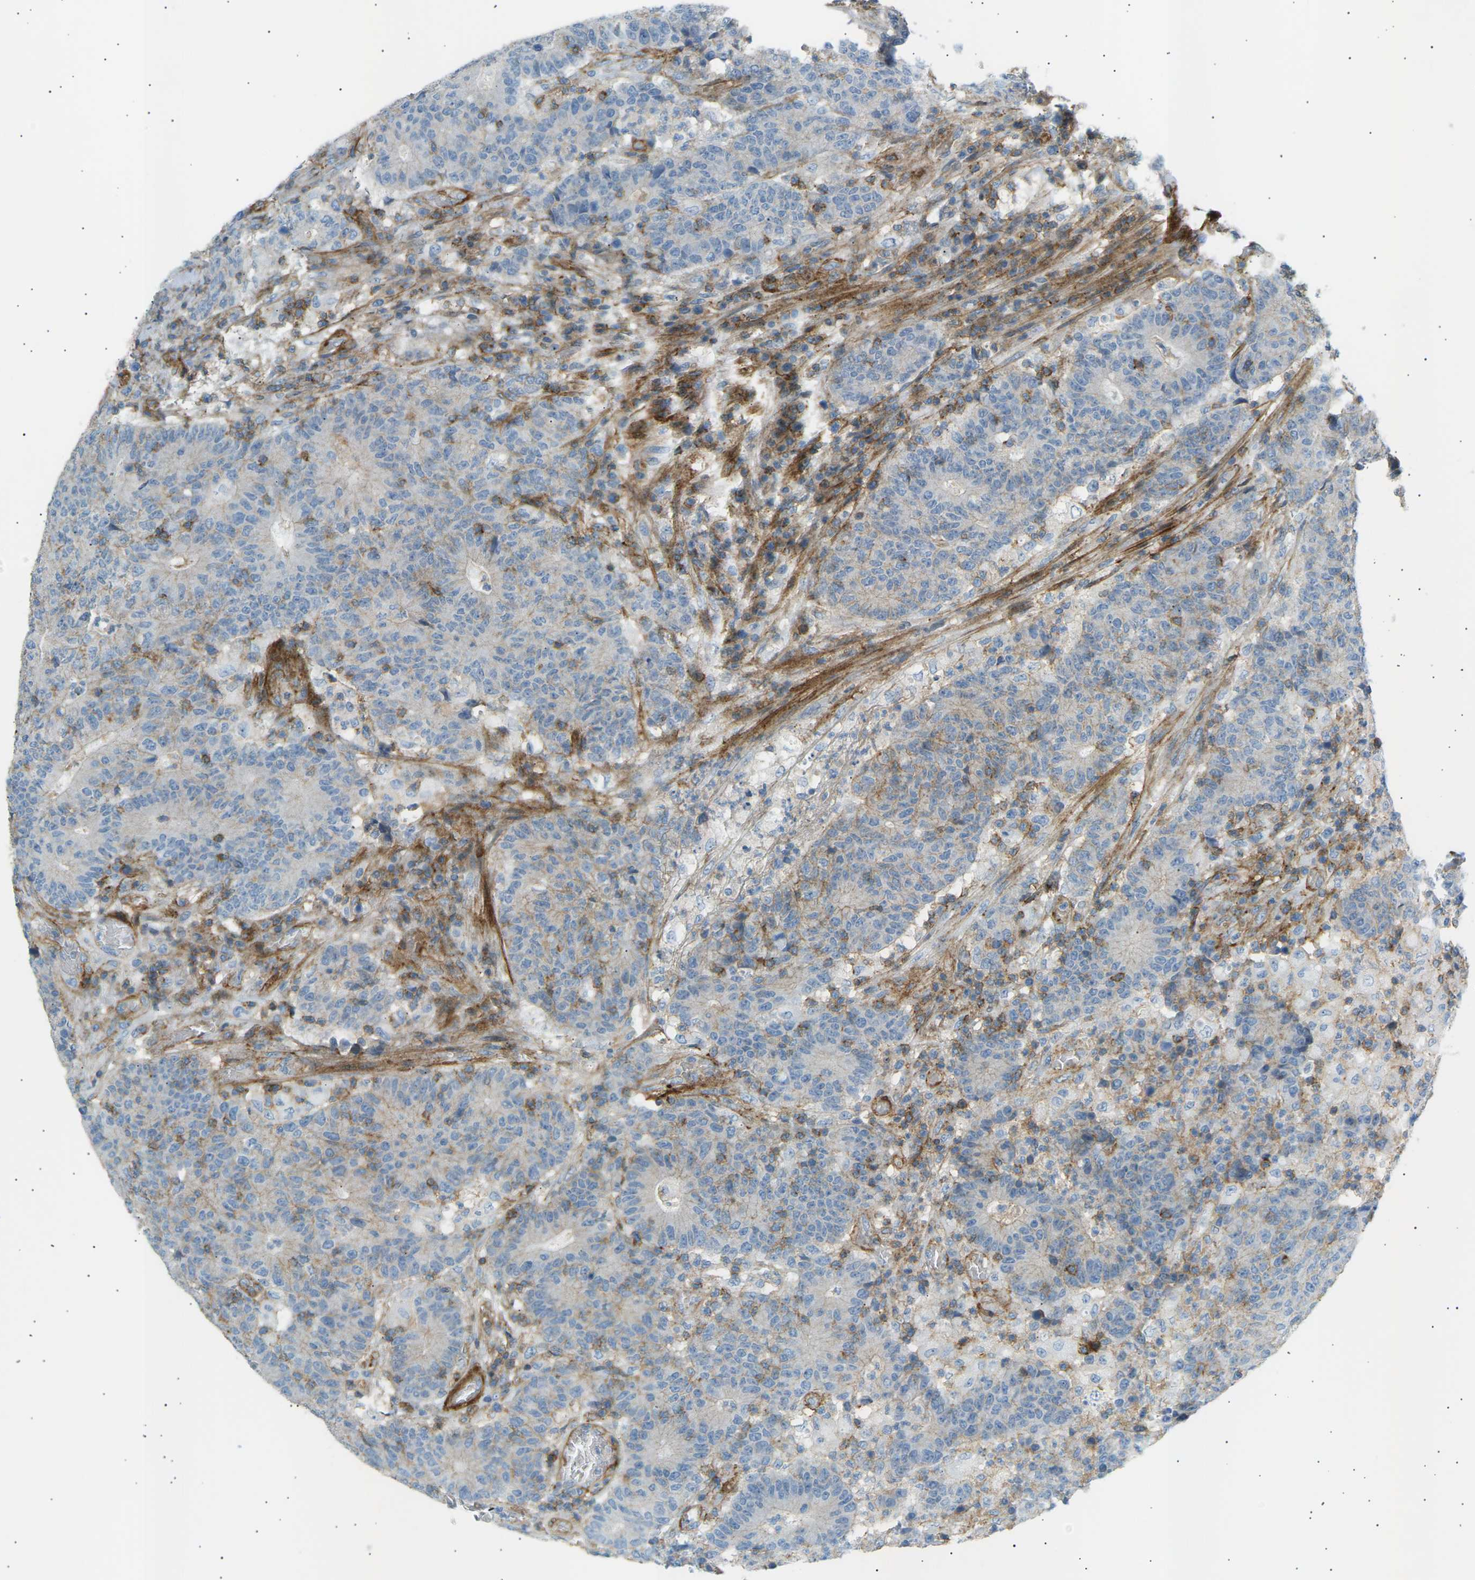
{"staining": {"intensity": "negative", "quantity": "none", "location": "none"}, "tissue": "colorectal cancer", "cell_type": "Tumor cells", "image_type": "cancer", "snomed": [{"axis": "morphology", "description": "Normal tissue, NOS"}, {"axis": "morphology", "description": "Adenocarcinoma, NOS"}, {"axis": "topography", "description": "Colon"}], "caption": "Immunohistochemical staining of human adenocarcinoma (colorectal) shows no significant staining in tumor cells.", "gene": "ATP2B4", "patient": {"sex": "female", "age": 75}}